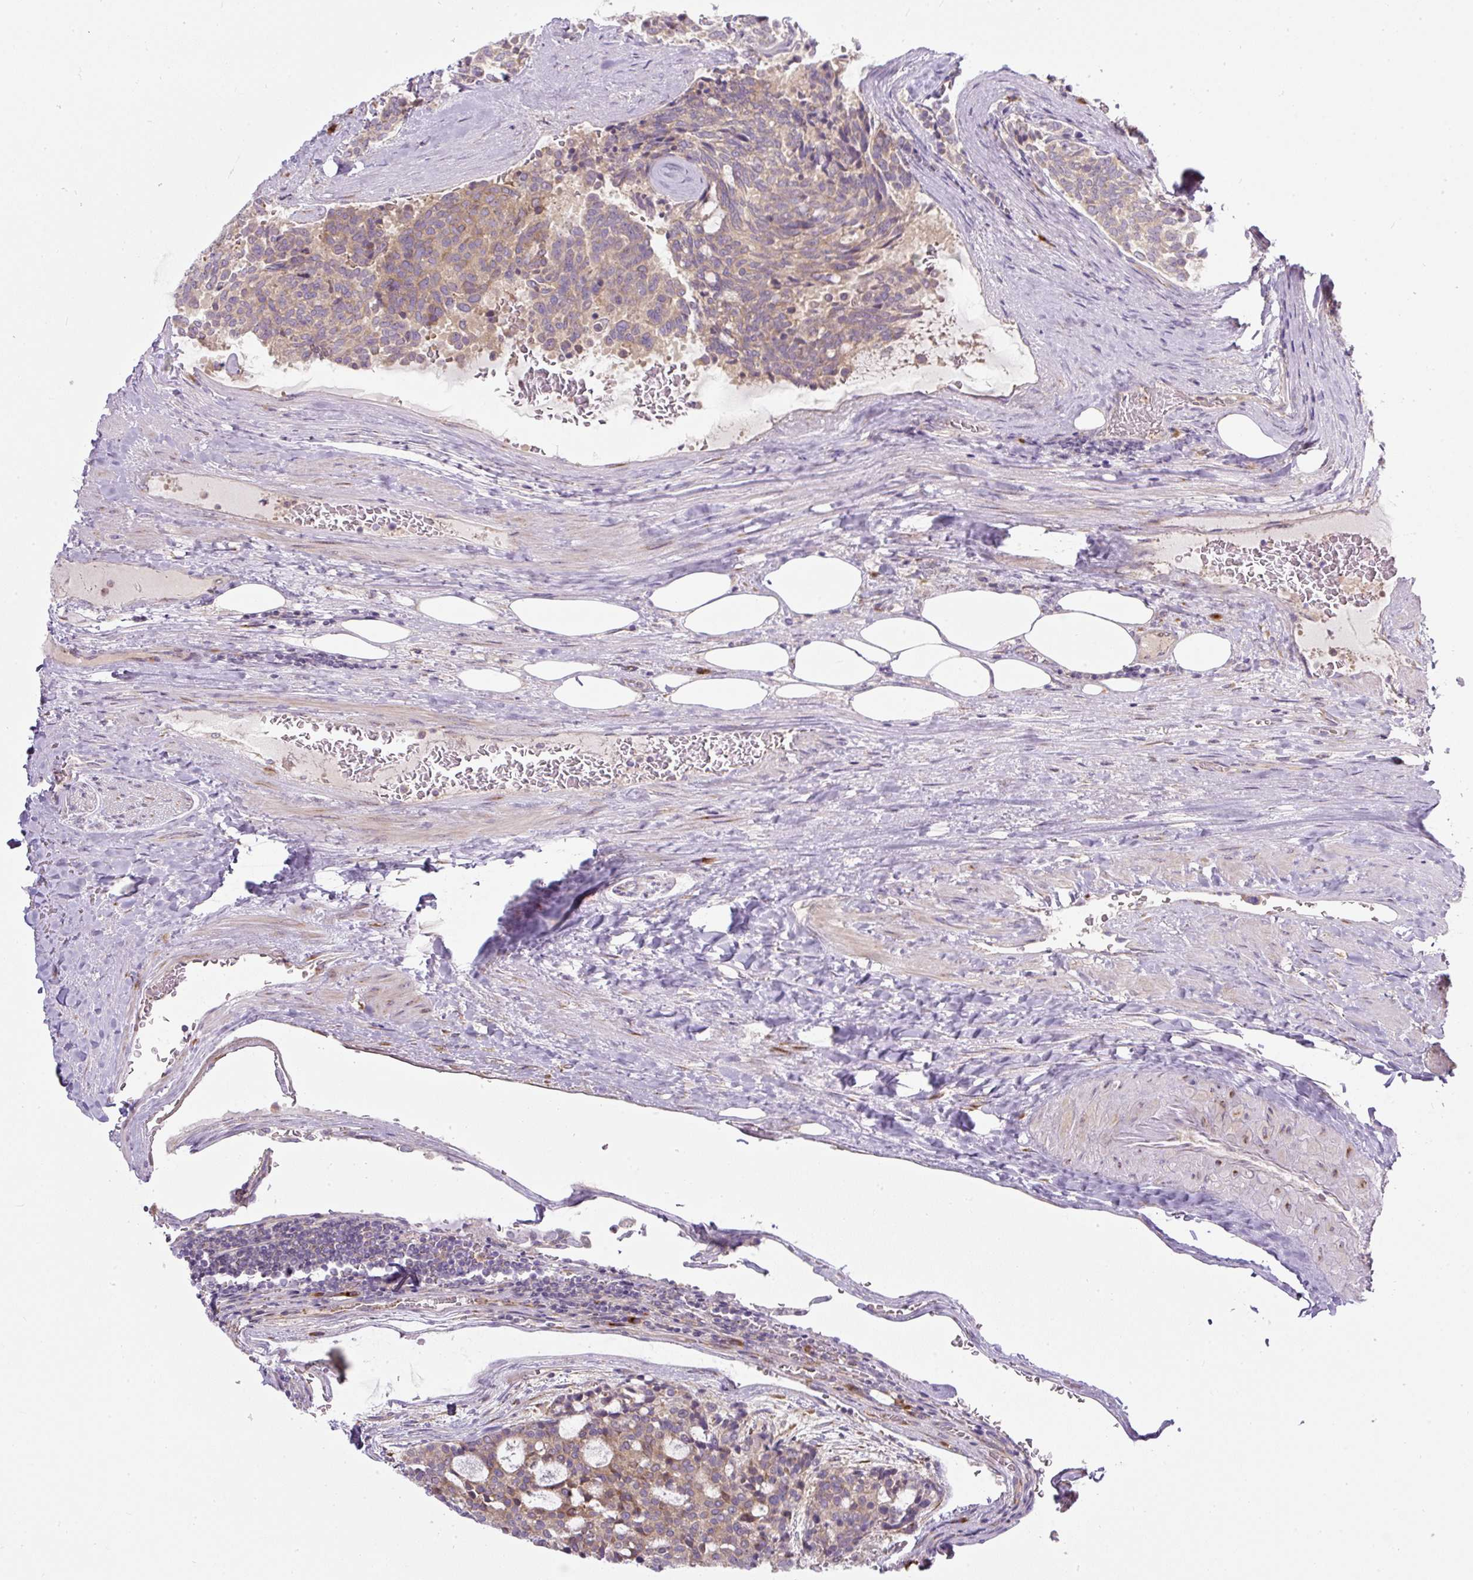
{"staining": {"intensity": "weak", "quantity": ">75%", "location": "cytoplasmic/membranous"}, "tissue": "carcinoid", "cell_type": "Tumor cells", "image_type": "cancer", "snomed": [{"axis": "morphology", "description": "Carcinoid, malignant, NOS"}, {"axis": "topography", "description": "Pancreas"}], "caption": "Carcinoid stained with immunohistochemistry (IHC) reveals weak cytoplasmic/membranous positivity in about >75% of tumor cells.", "gene": "MLX", "patient": {"sex": "female", "age": 54}}